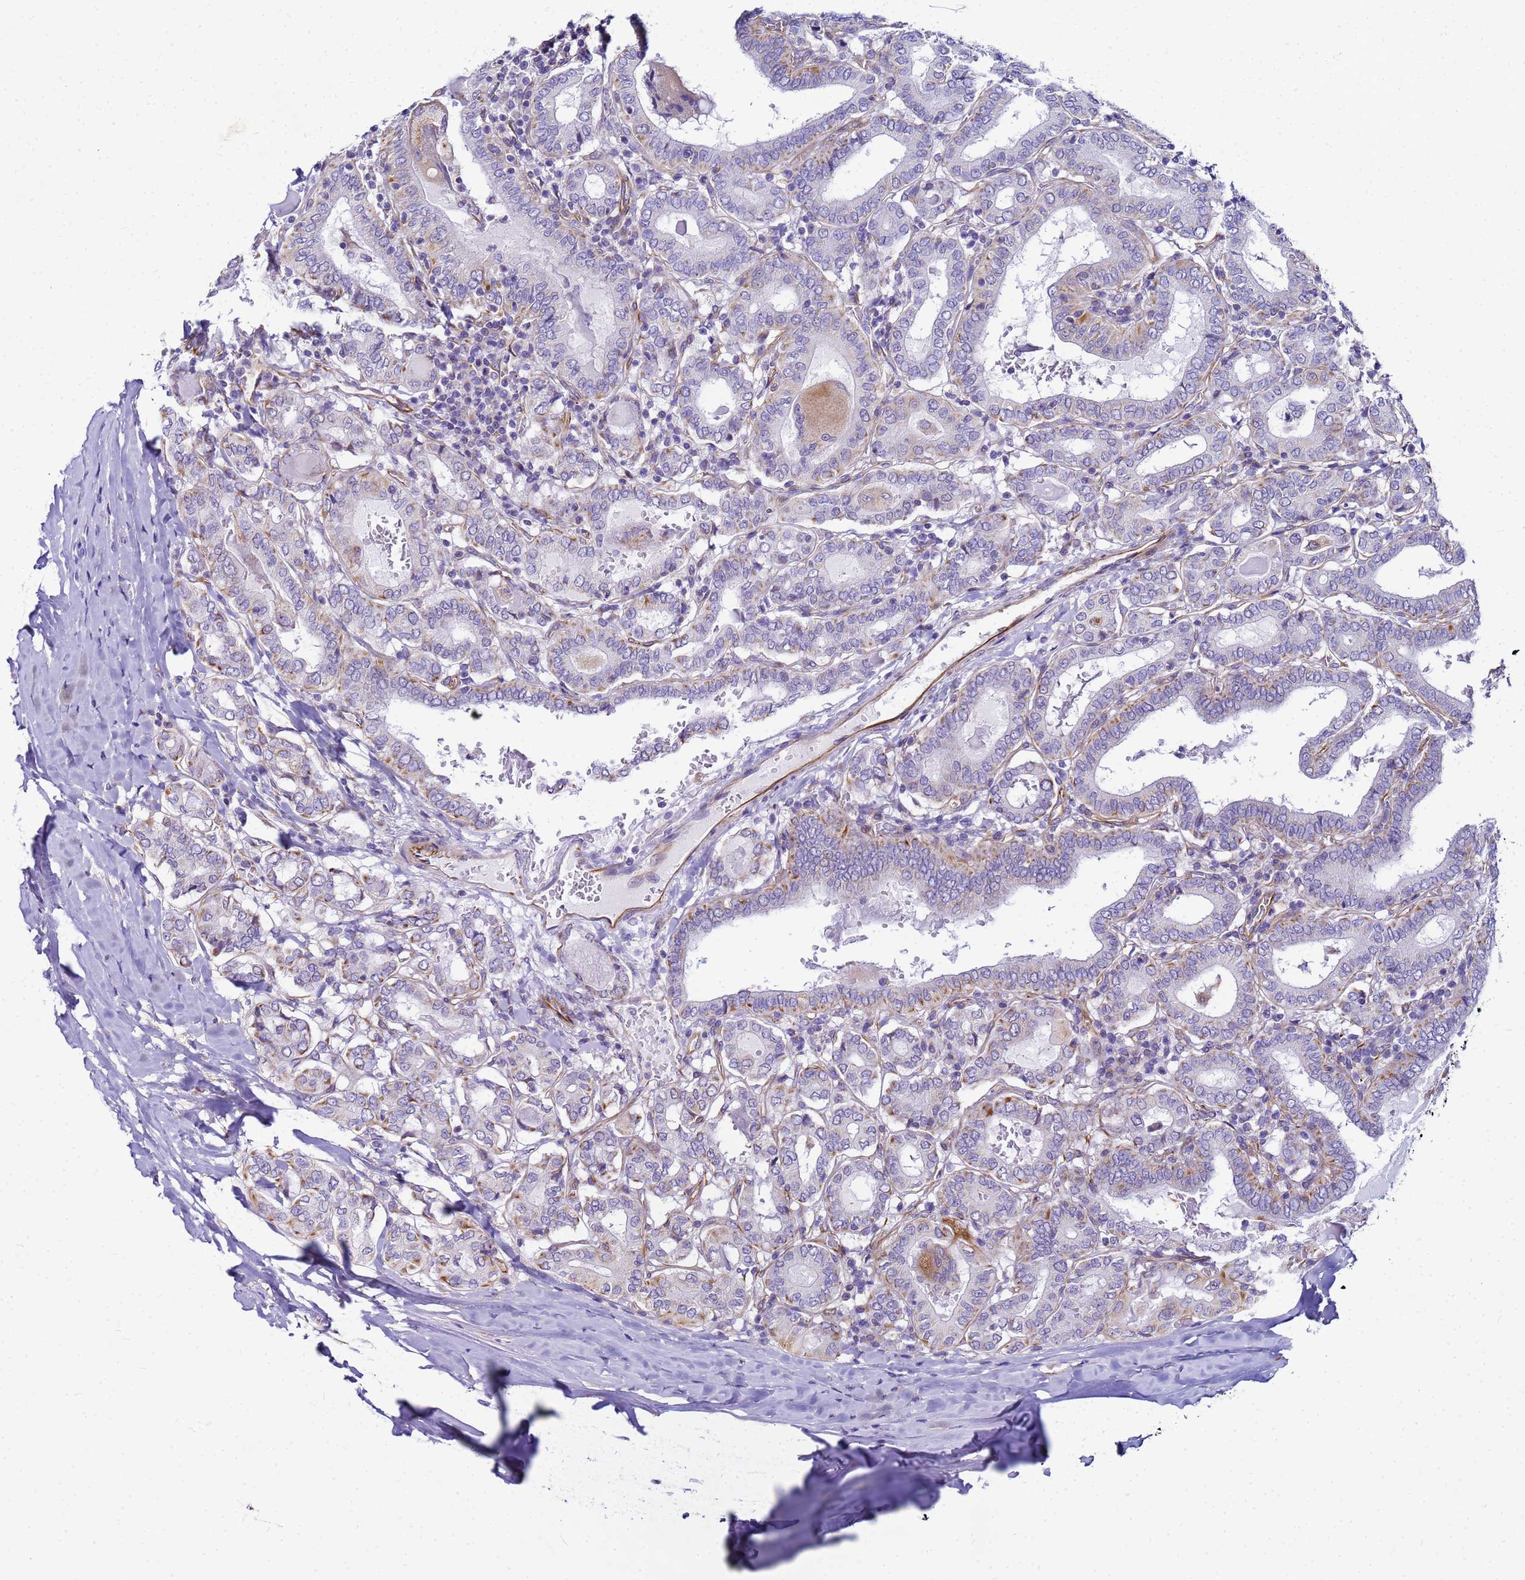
{"staining": {"intensity": "moderate", "quantity": "<25%", "location": "cytoplasmic/membranous"}, "tissue": "thyroid cancer", "cell_type": "Tumor cells", "image_type": "cancer", "snomed": [{"axis": "morphology", "description": "Papillary adenocarcinoma, NOS"}, {"axis": "topography", "description": "Thyroid gland"}], "caption": "Protein analysis of thyroid papillary adenocarcinoma tissue reveals moderate cytoplasmic/membranous expression in approximately <25% of tumor cells. The staining is performed using DAB brown chromogen to label protein expression. The nuclei are counter-stained blue using hematoxylin.", "gene": "UBXN2B", "patient": {"sex": "female", "age": 72}}